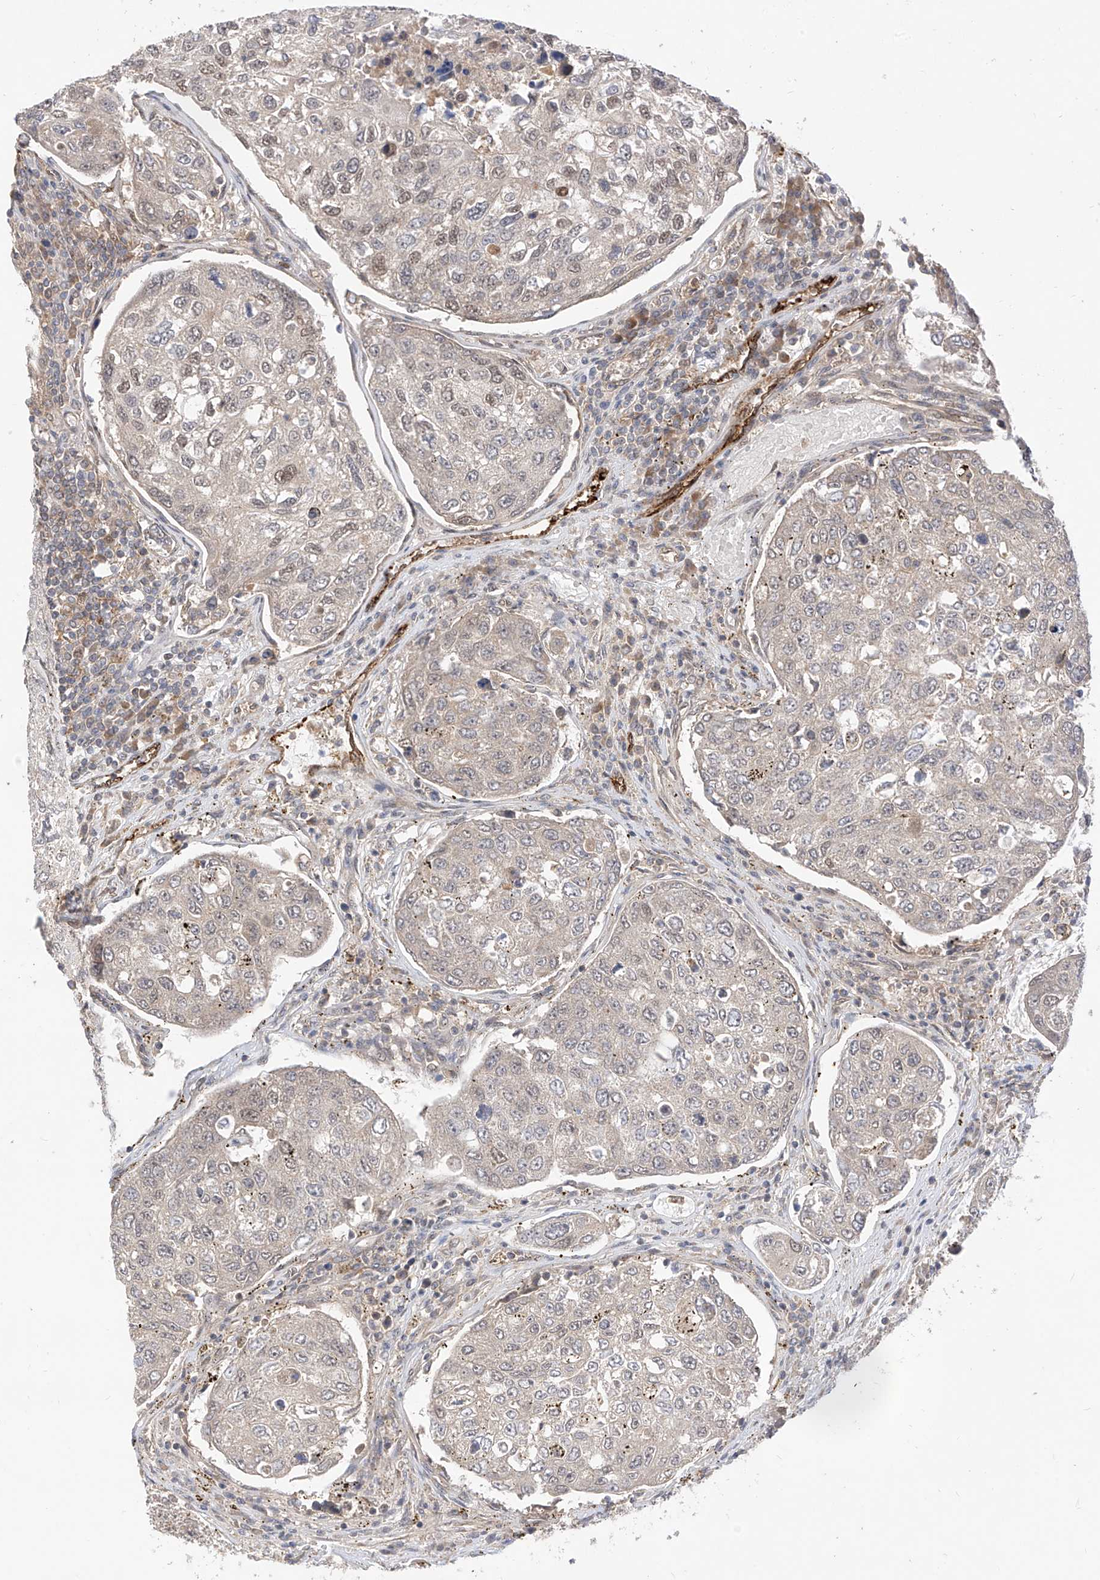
{"staining": {"intensity": "moderate", "quantity": "<25%", "location": "nuclear"}, "tissue": "urothelial cancer", "cell_type": "Tumor cells", "image_type": "cancer", "snomed": [{"axis": "morphology", "description": "Urothelial carcinoma, High grade"}, {"axis": "topography", "description": "Lymph node"}, {"axis": "topography", "description": "Urinary bladder"}], "caption": "The immunohistochemical stain shows moderate nuclear expression in tumor cells of high-grade urothelial carcinoma tissue.", "gene": "MRTFA", "patient": {"sex": "male", "age": 51}}